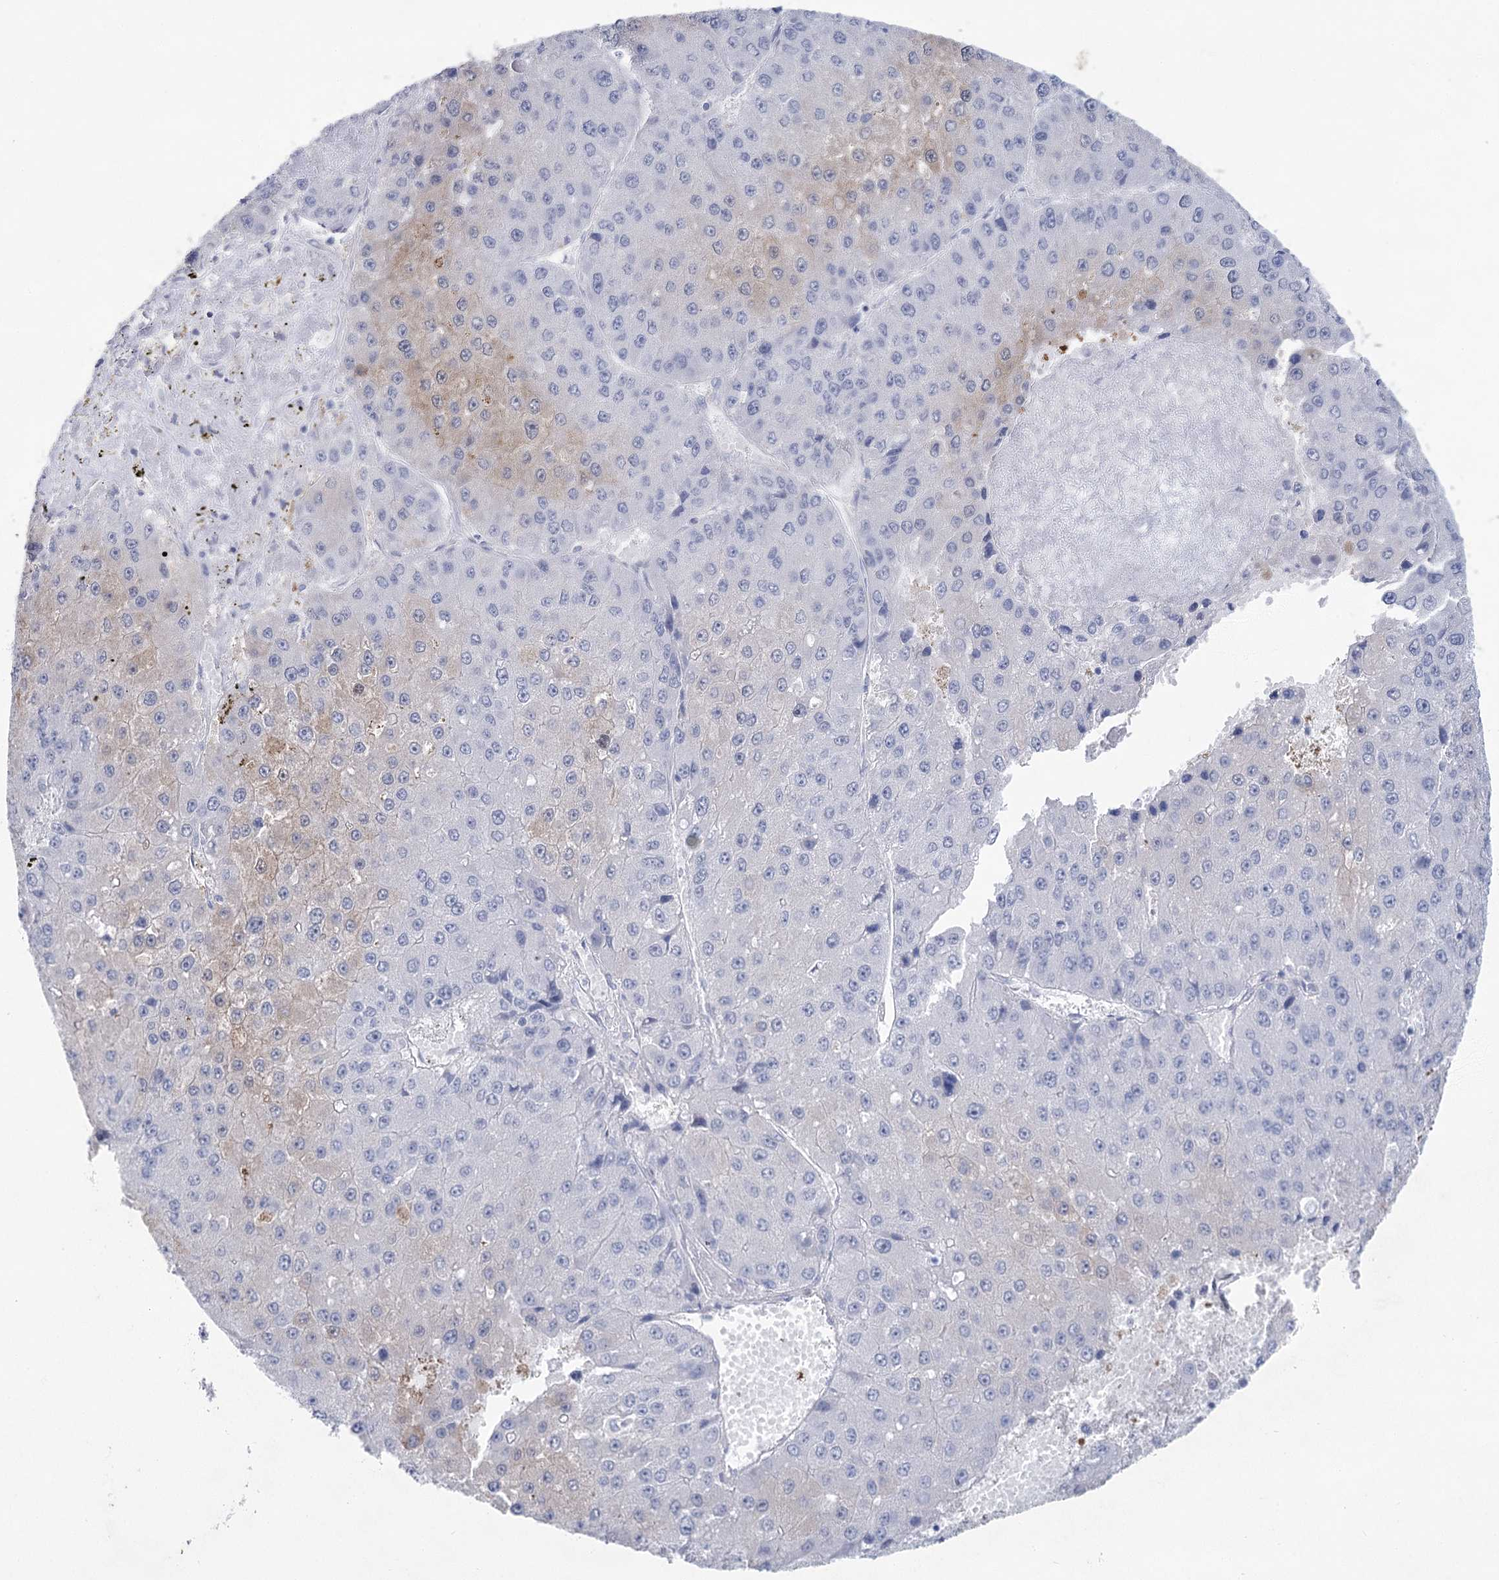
{"staining": {"intensity": "moderate", "quantity": "<25%", "location": "cytoplasmic/membranous"}, "tissue": "liver cancer", "cell_type": "Tumor cells", "image_type": "cancer", "snomed": [{"axis": "morphology", "description": "Carcinoma, Hepatocellular, NOS"}, {"axis": "topography", "description": "Liver"}], "caption": "A micrograph showing moderate cytoplasmic/membranous staining in about <25% of tumor cells in liver hepatocellular carcinoma, as visualized by brown immunohistochemical staining.", "gene": "CCDC88A", "patient": {"sex": "female", "age": 73}}